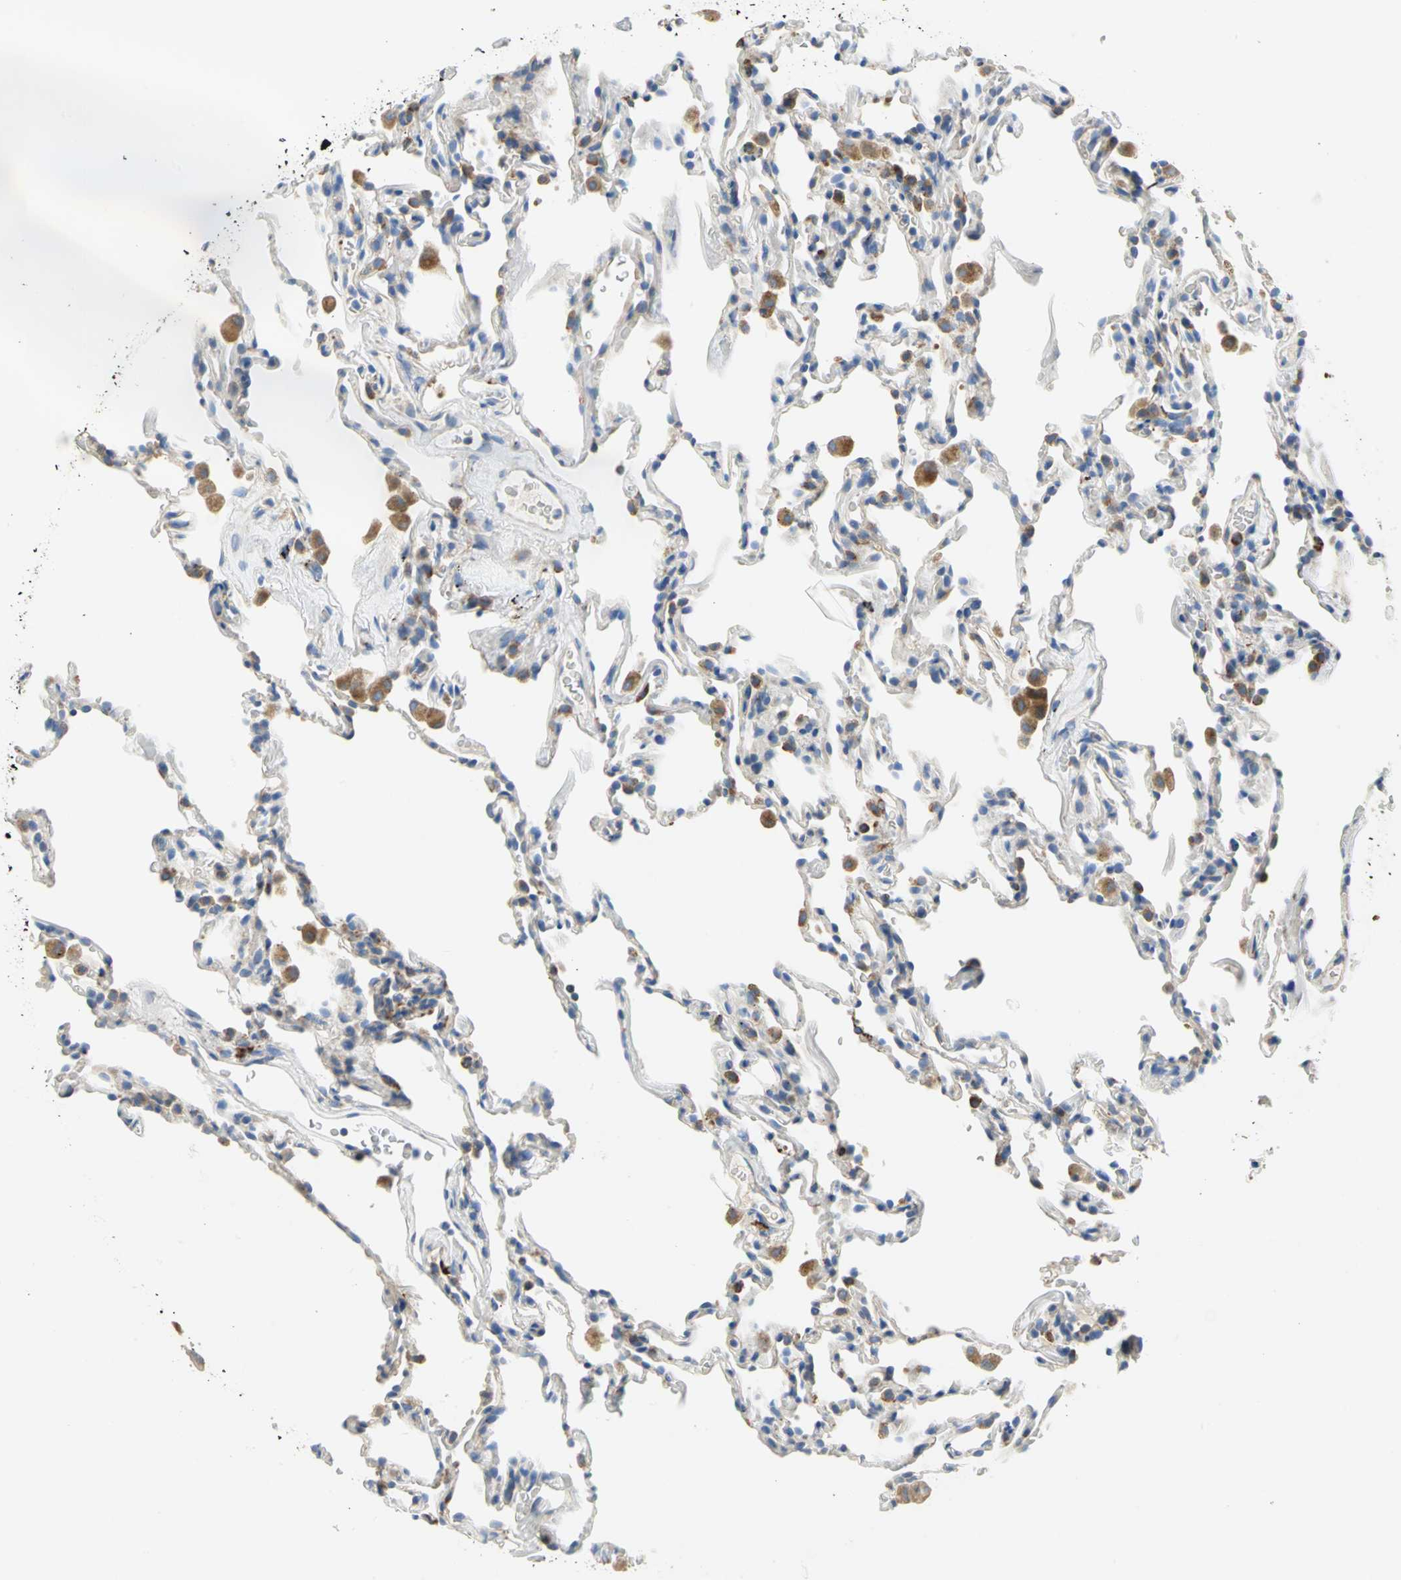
{"staining": {"intensity": "weak", "quantity": "25%-75%", "location": "cytoplasmic/membranous"}, "tissue": "lung", "cell_type": "Alveolar cells", "image_type": "normal", "snomed": [{"axis": "morphology", "description": "Normal tissue, NOS"}, {"axis": "morphology", "description": "Soft tissue tumor metastatic"}, {"axis": "topography", "description": "Lung"}], "caption": "Alveolar cells exhibit low levels of weak cytoplasmic/membranous positivity in approximately 25%-75% of cells in unremarkable lung.", "gene": "TULP4", "patient": {"sex": "male", "age": 59}}